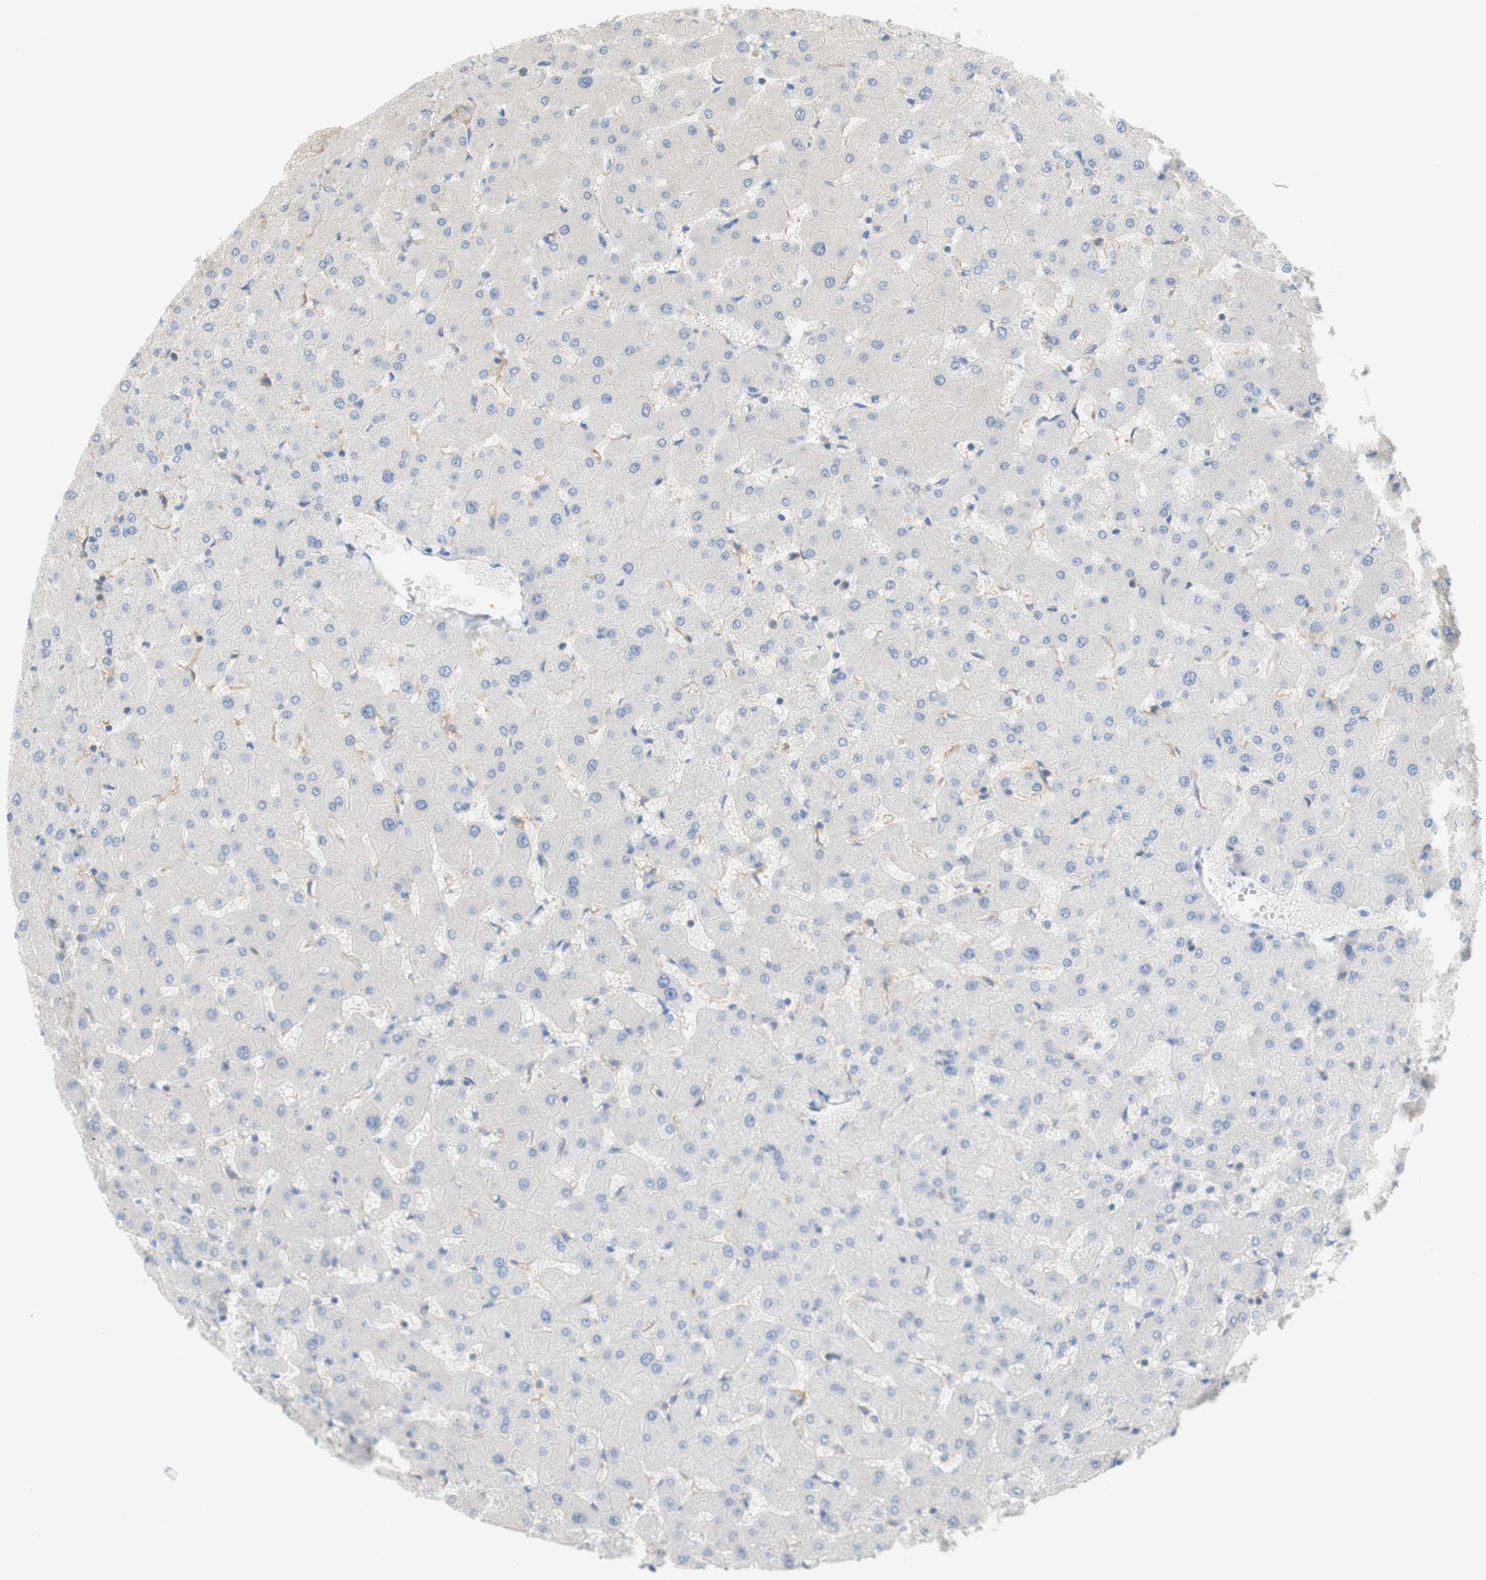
{"staining": {"intensity": "negative", "quantity": "none", "location": "none"}, "tissue": "liver", "cell_type": "Cholangiocytes", "image_type": "normal", "snomed": [{"axis": "morphology", "description": "Normal tissue, NOS"}, {"axis": "topography", "description": "Liver"}], "caption": "The image exhibits no staining of cholangiocytes in normal liver. (Stains: DAB immunohistochemistry (IHC) with hematoxylin counter stain, Microscopy: brightfield microscopy at high magnification).", "gene": "ATP2B1", "patient": {"sex": "female", "age": 63}}